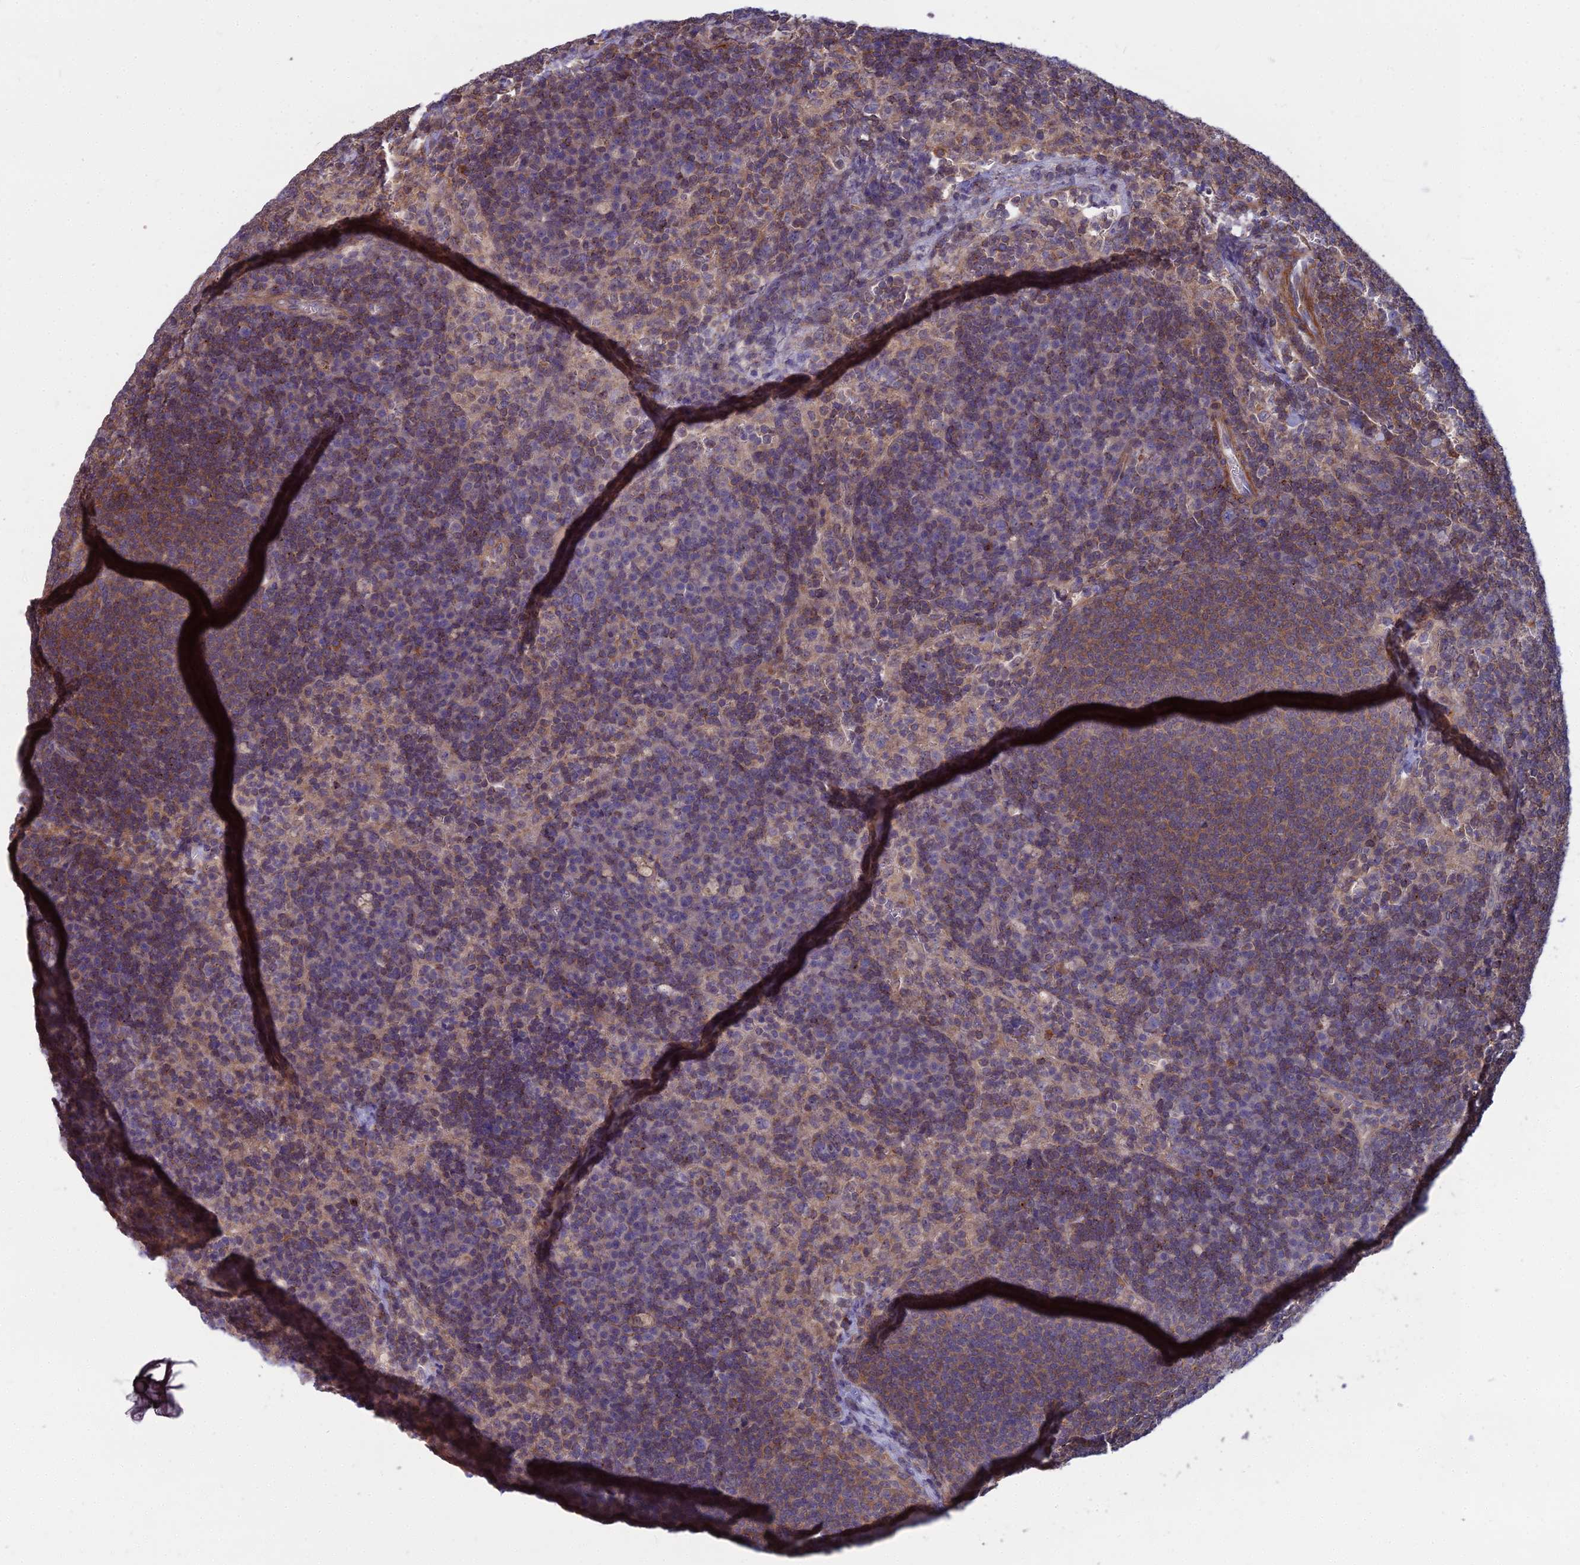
{"staining": {"intensity": "weak", "quantity": "<25%", "location": "cytoplasmic/membranous"}, "tissue": "lymph node", "cell_type": "Germinal center cells", "image_type": "normal", "snomed": [{"axis": "morphology", "description": "Normal tissue, NOS"}, {"axis": "topography", "description": "Lymph node"}], "caption": "IHC of normal lymph node displays no expression in germinal center cells.", "gene": "OPA3", "patient": {"sex": "female", "age": 70}}